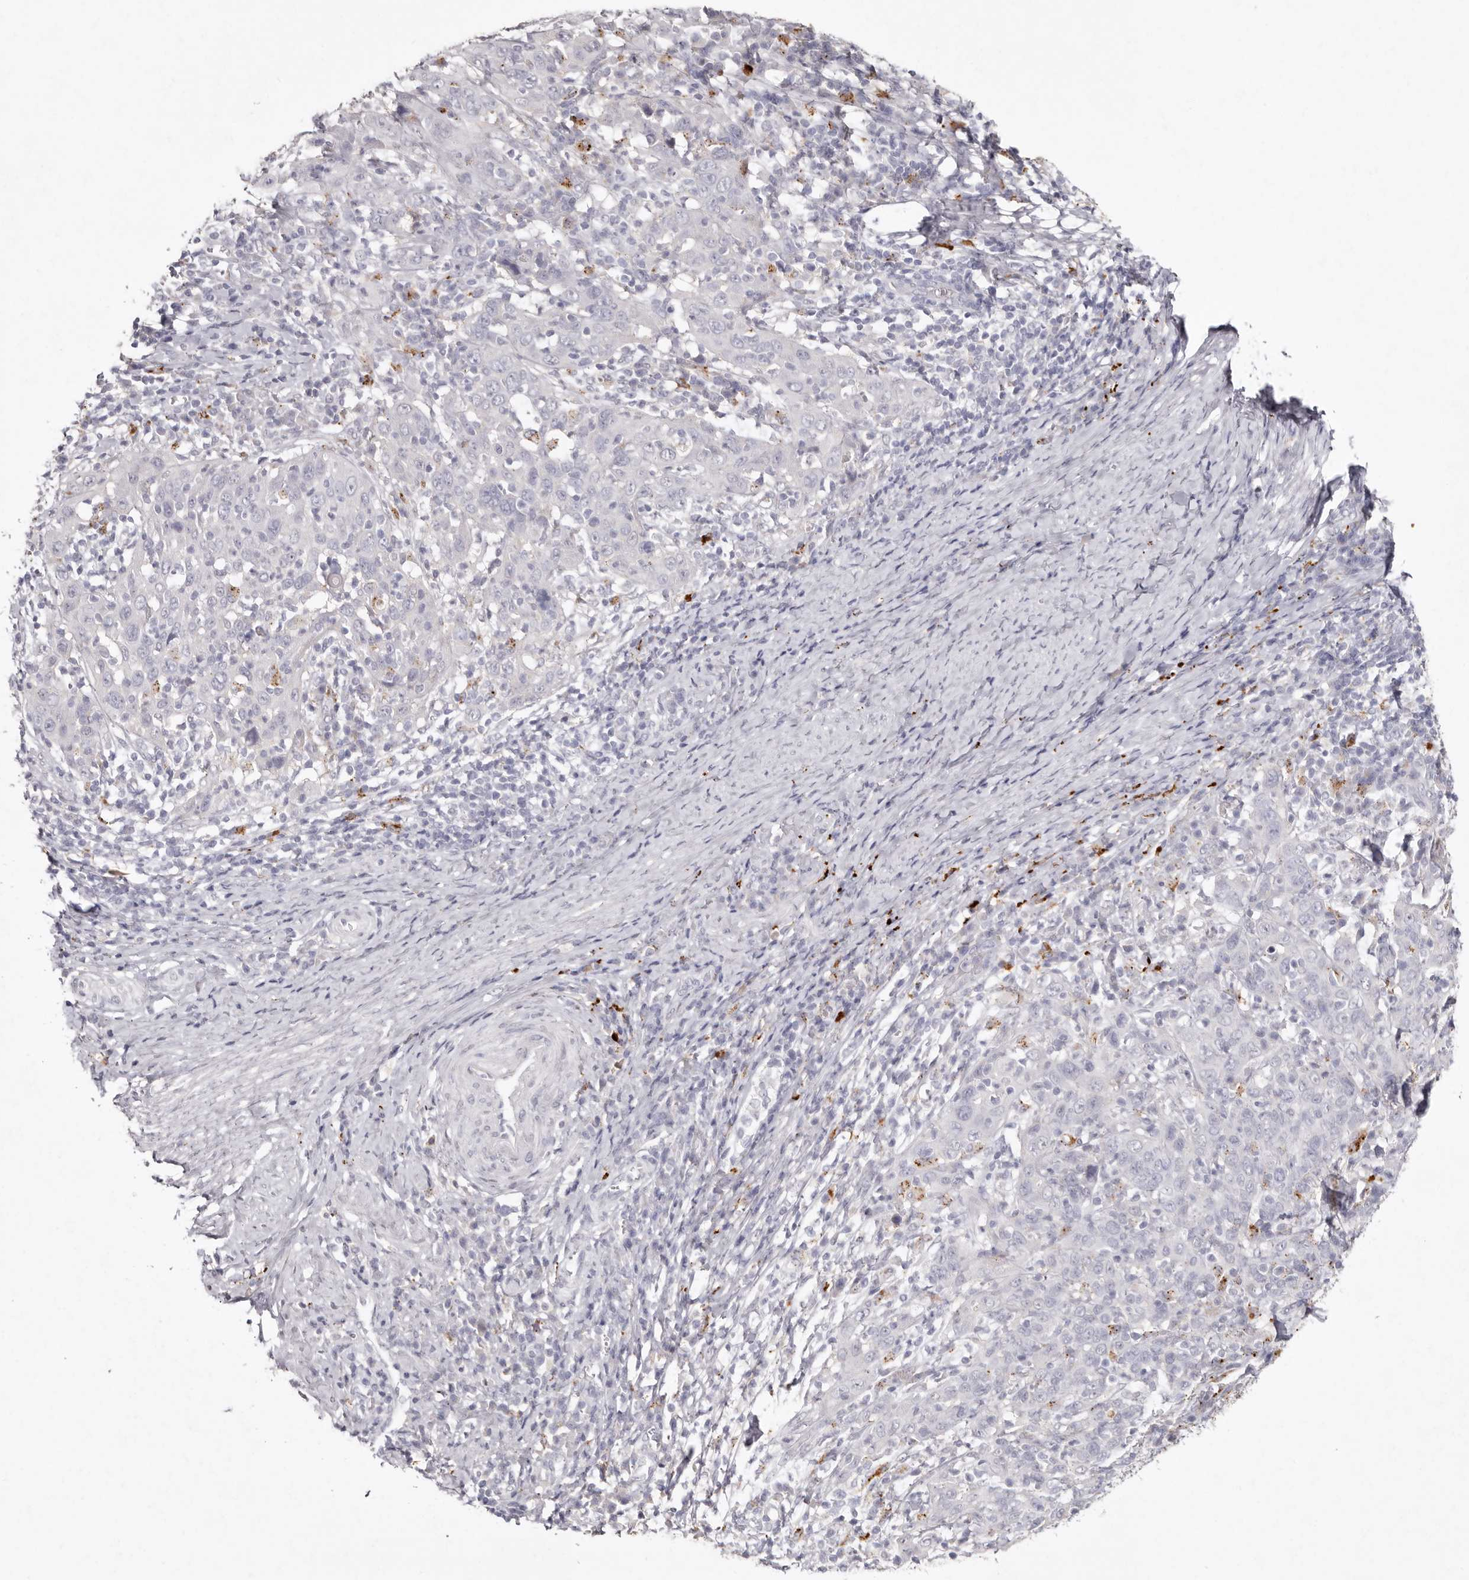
{"staining": {"intensity": "negative", "quantity": "none", "location": "none"}, "tissue": "cervical cancer", "cell_type": "Tumor cells", "image_type": "cancer", "snomed": [{"axis": "morphology", "description": "Squamous cell carcinoma, NOS"}, {"axis": "topography", "description": "Cervix"}], "caption": "Squamous cell carcinoma (cervical) was stained to show a protein in brown. There is no significant positivity in tumor cells.", "gene": "FAM185A", "patient": {"sex": "female", "age": 46}}